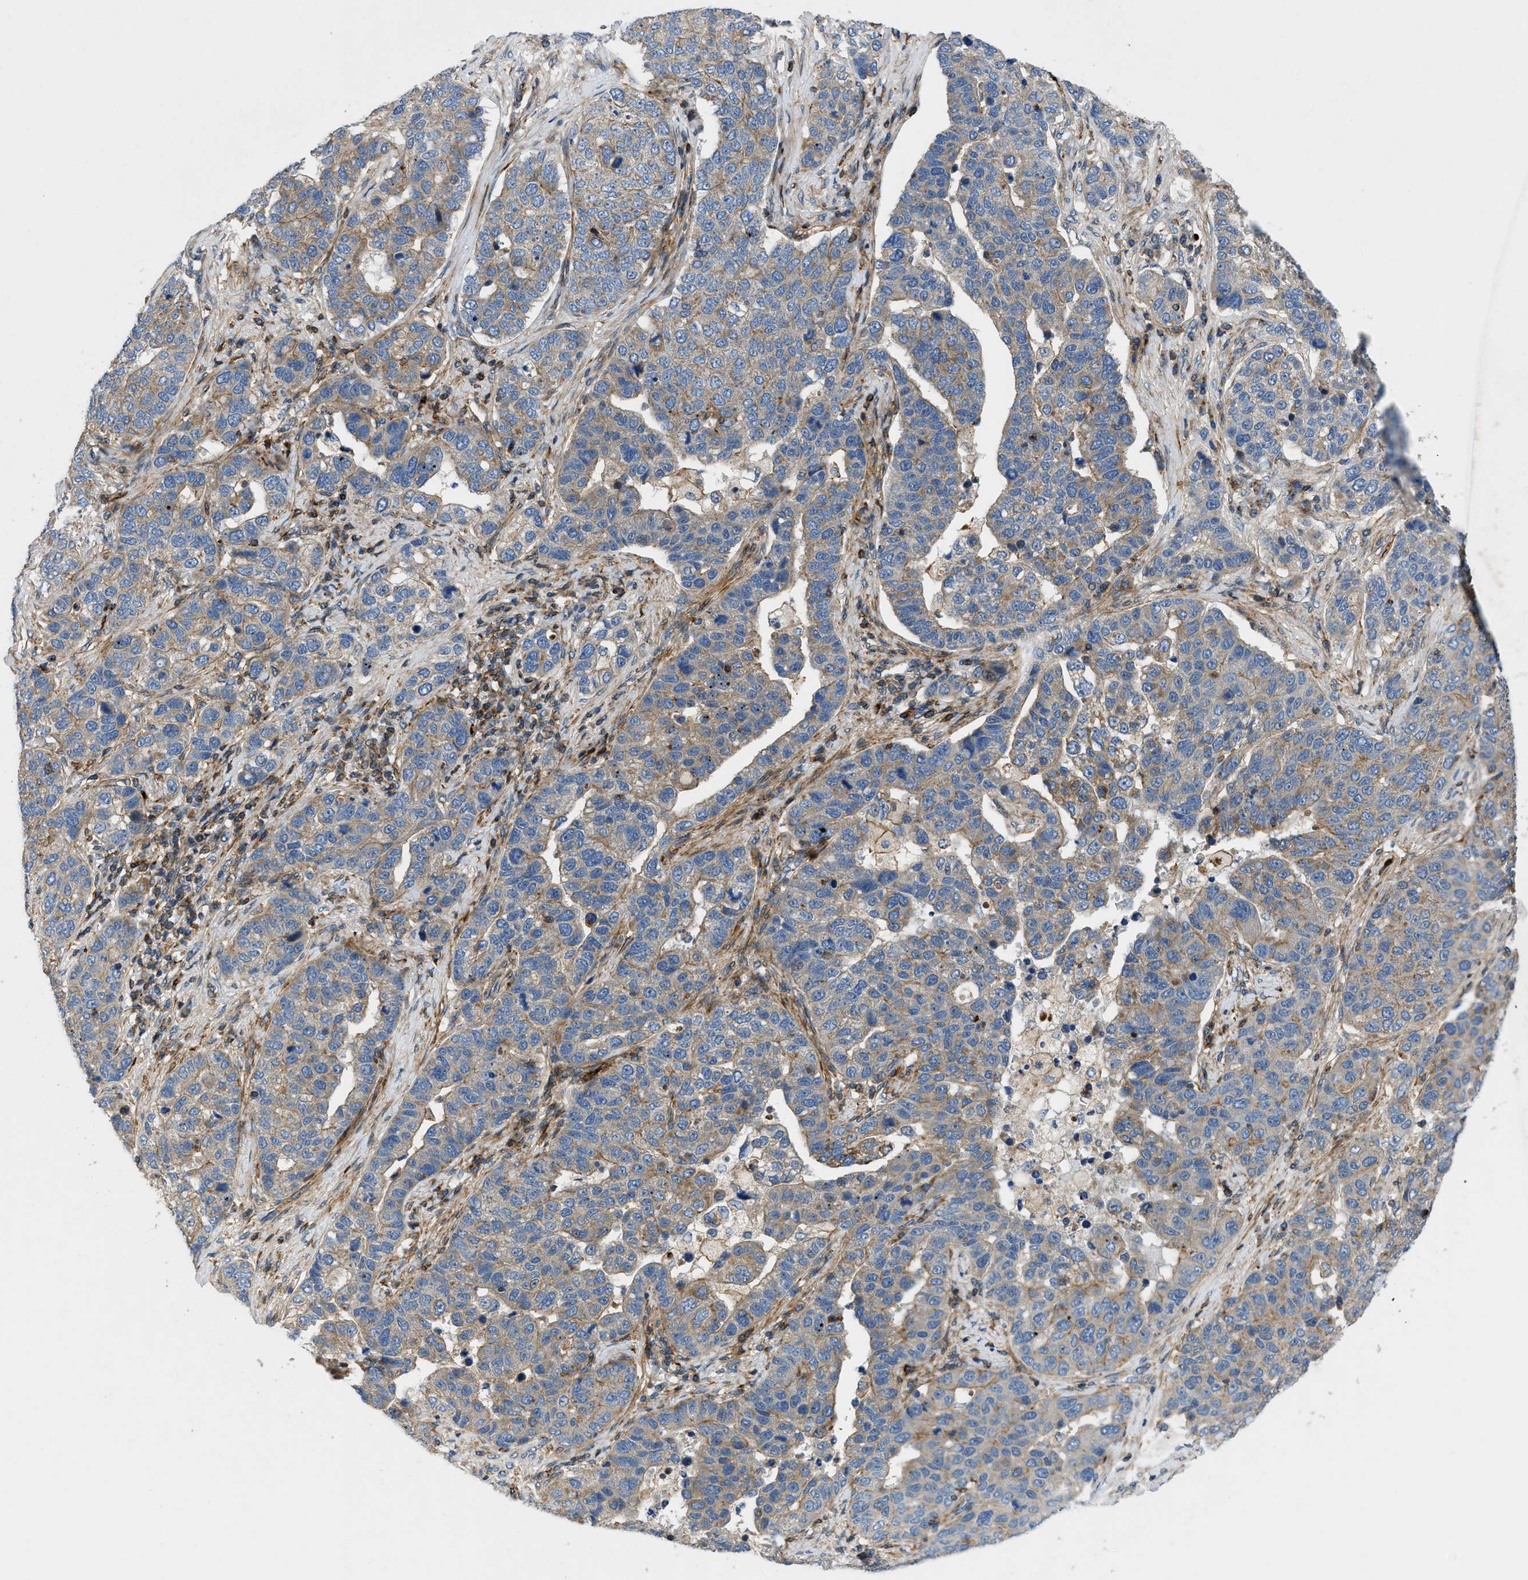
{"staining": {"intensity": "moderate", "quantity": "25%-75%", "location": "cytoplasmic/membranous"}, "tissue": "pancreatic cancer", "cell_type": "Tumor cells", "image_type": "cancer", "snomed": [{"axis": "morphology", "description": "Adenocarcinoma, NOS"}, {"axis": "topography", "description": "Pancreas"}], "caption": "Brown immunohistochemical staining in pancreatic cancer reveals moderate cytoplasmic/membranous expression in approximately 25%-75% of tumor cells. Using DAB (brown) and hematoxylin (blue) stains, captured at high magnification using brightfield microscopy.", "gene": "DHODH", "patient": {"sex": "female", "age": 61}}